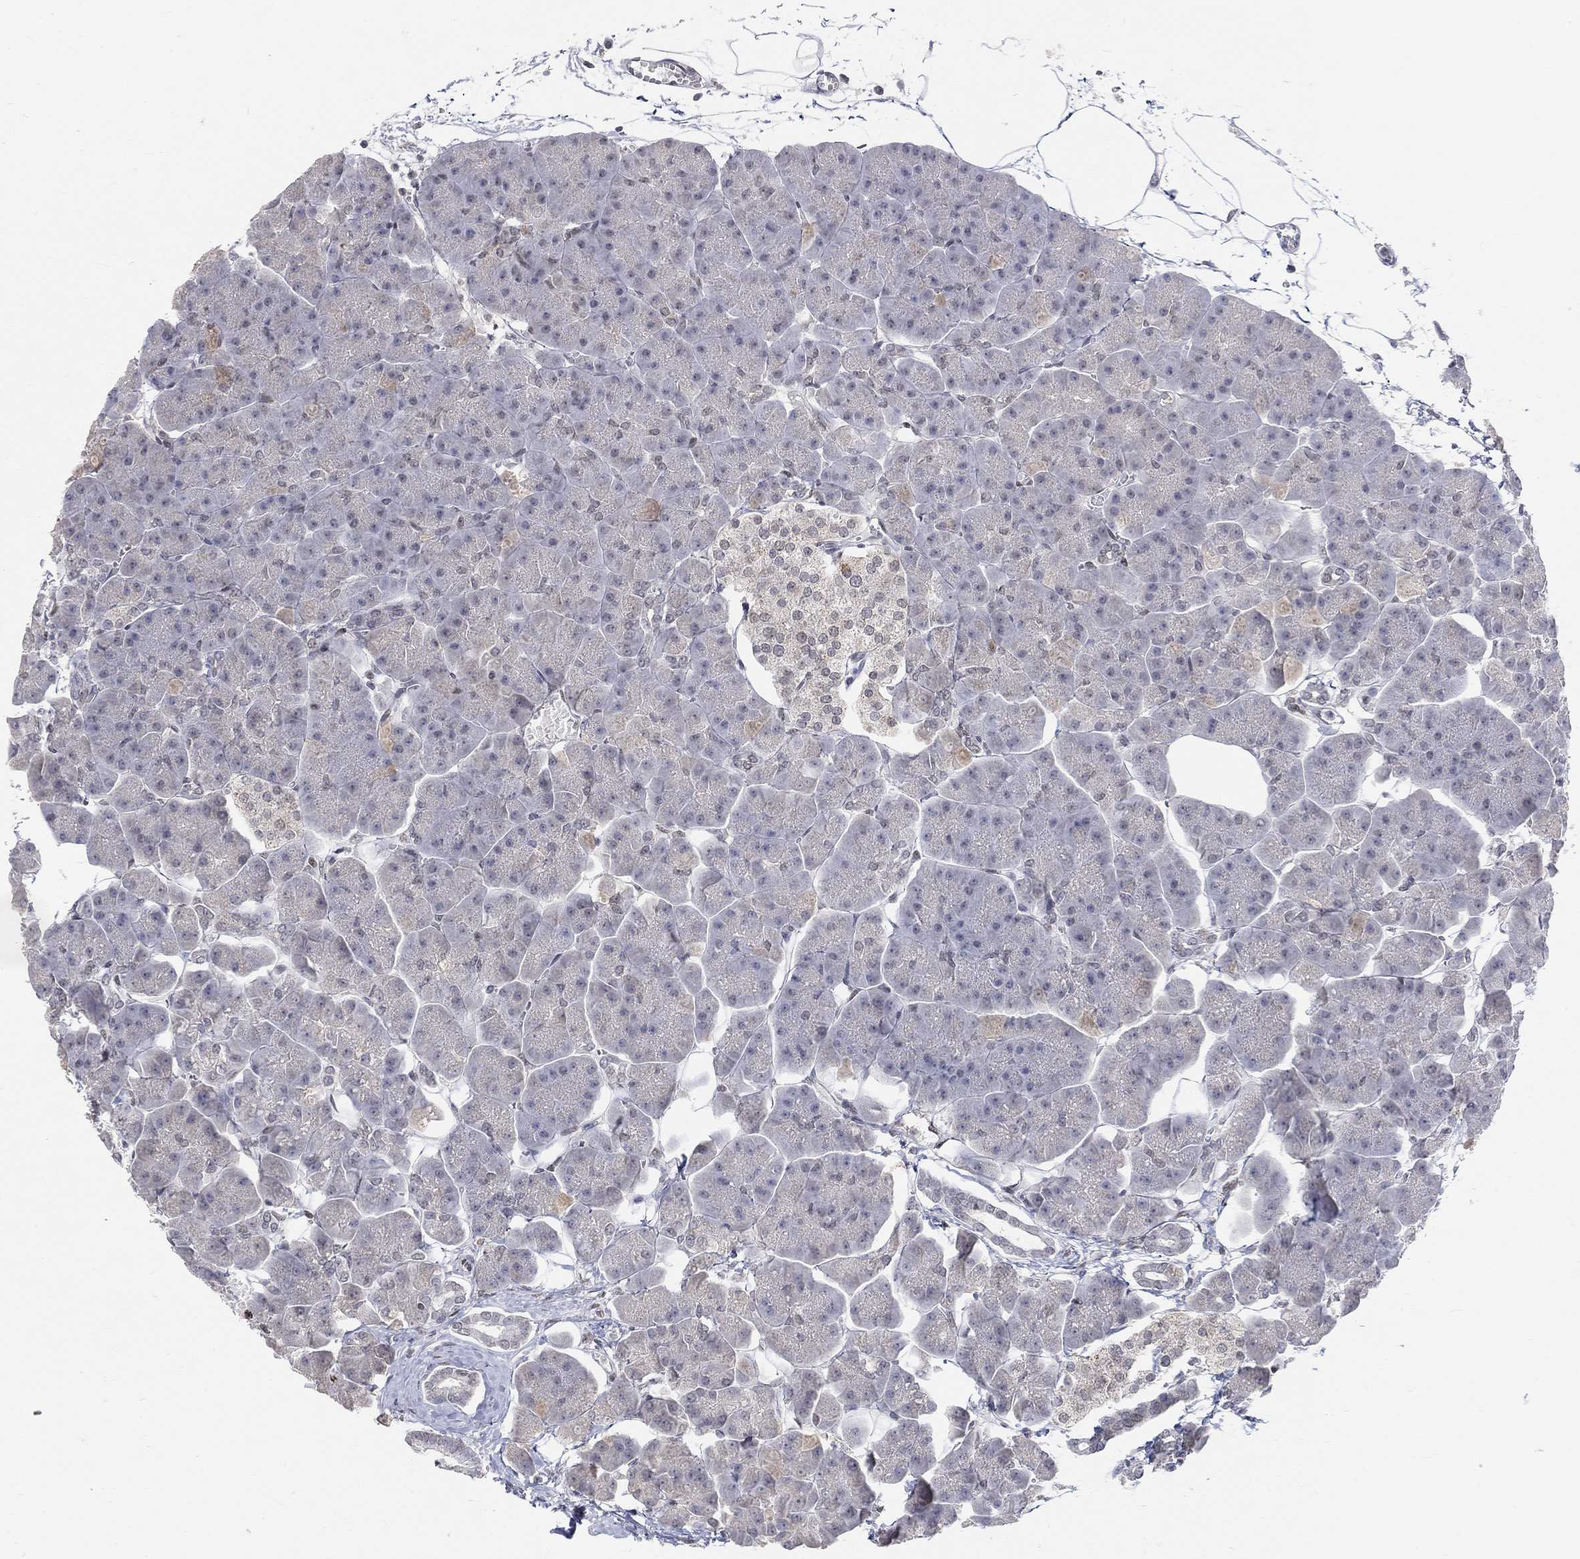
{"staining": {"intensity": "negative", "quantity": "none", "location": "none"}, "tissue": "pancreas", "cell_type": "Exocrine glandular cells", "image_type": "normal", "snomed": [{"axis": "morphology", "description": "Normal tissue, NOS"}, {"axis": "topography", "description": "Adipose tissue"}, {"axis": "topography", "description": "Pancreas"}, {"axis": "topography", "description": "Peripheral nerve tissue"}], "caption": "This is a histopathology image of immunohistochemistry (IHC) staining of benign pancreas, which shows no expression in exocrine glandular cells.", "gene": "KLF12", "patient": {"sex": "female", "age": 58}}